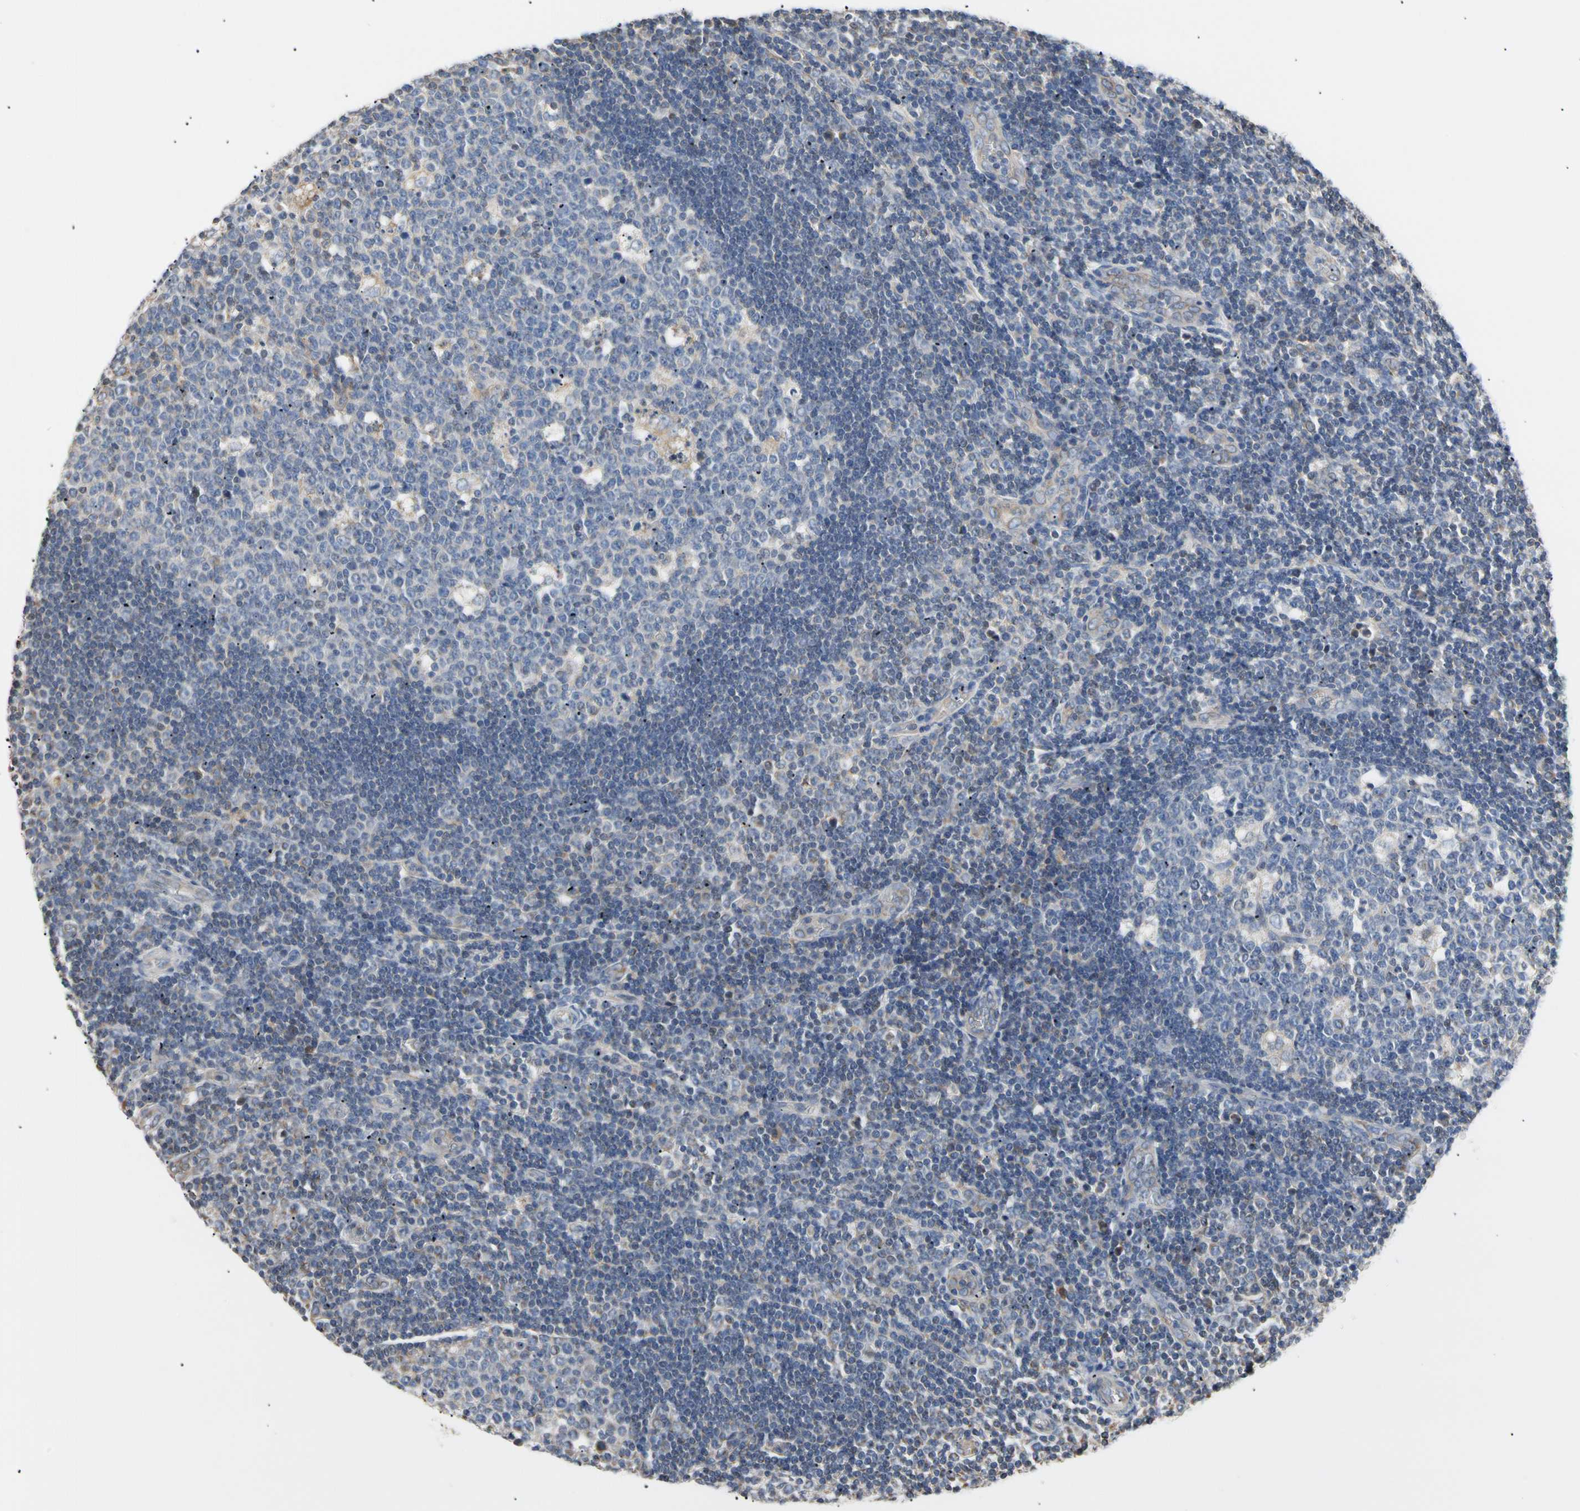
{"staining": {"intensity": "moderate", "quantity": "<25%", "location": "cytoplasmic/membranous"}, "tissue": "lymph node", "cell_type": "Germinal center cells", "image_type": "normal", "snomed": [{"axis": "morphology", "description": "Normal tissue, NOS"}, {"axis": "topography", "description": "Lymph node"}, {"axis": "topography", "description": "Salivary gland"}], "caption": "Immunohistochemical staining of unremarkable lymph node displays moderate cytoplasmic/membranous protein expression in about <25% of germinal center cells.", "gene": "PLGRKT", "patient": {"sex": "male", "age": 8}}